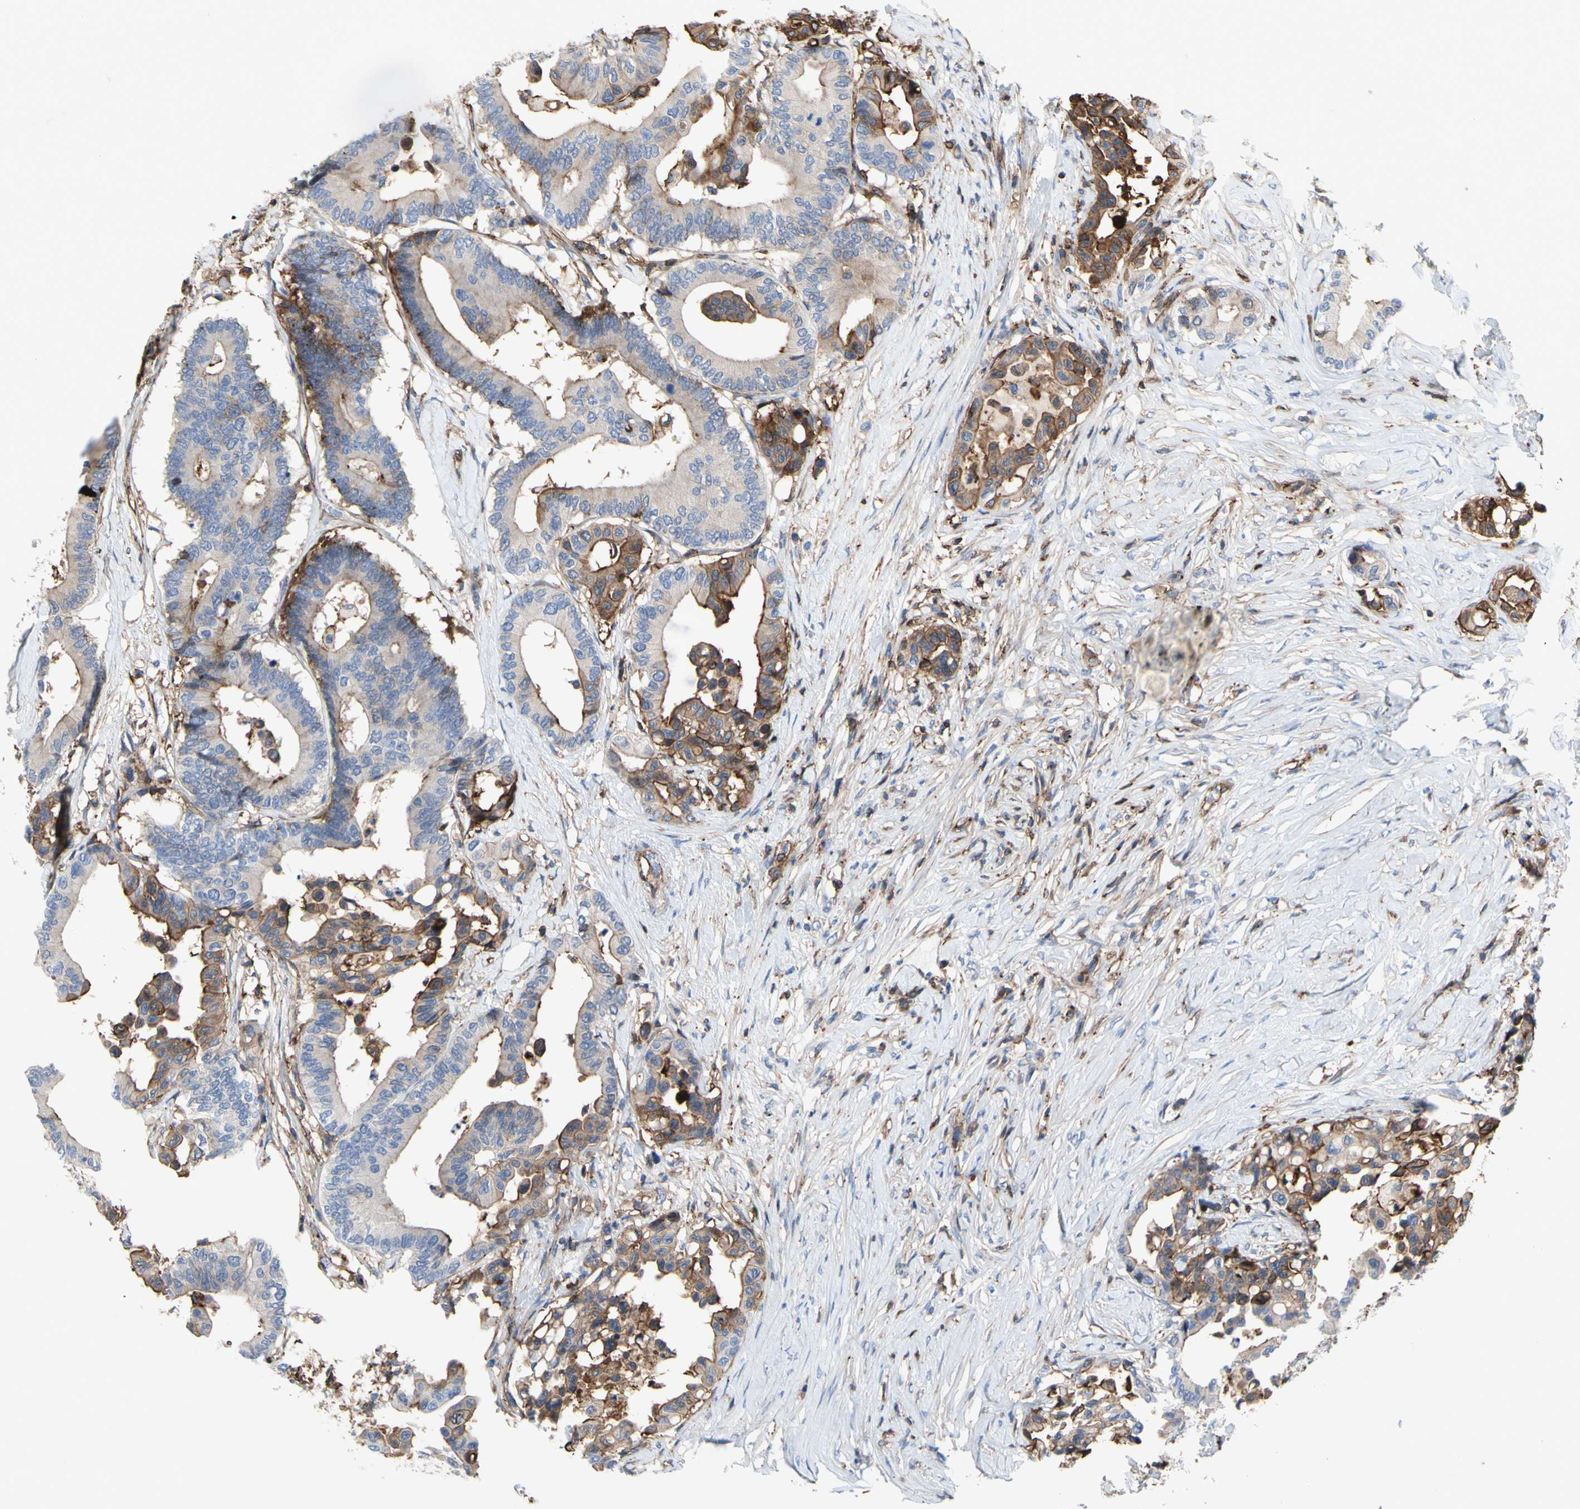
{"staining": {"intensity": "strong", "quantity": "25%-75%", "location": "cytoplasmic/membranous"}, "tissue": "colorectal cancer", "cell_type": "Tumor cells", "image_type": "cancer", "snomed": [{"axis": "morphology", "description": "Normal tissue, NOS"}, {"axis": "morphology", "description": "Adenocarcinoma, NOS"}, {"axis": "topography", "description": "Colon"}], "caption": "Immunohistochemistry (IHC) staining of adenocarcinoma (colorectal), which shows high levels of strong cytoplasmic/membranous expression in approximately 25%-75% of tumor cells indicating strong cytoplasmic/membranous protein expression. The staining was performed using DAB (3,3'-diaminobenzidine) (brown) for protein detection and nuclei were counterstained in hematoxylin (blue).", "gene": "ANXA6", "patient": {"sex": "male", "age": 82}}